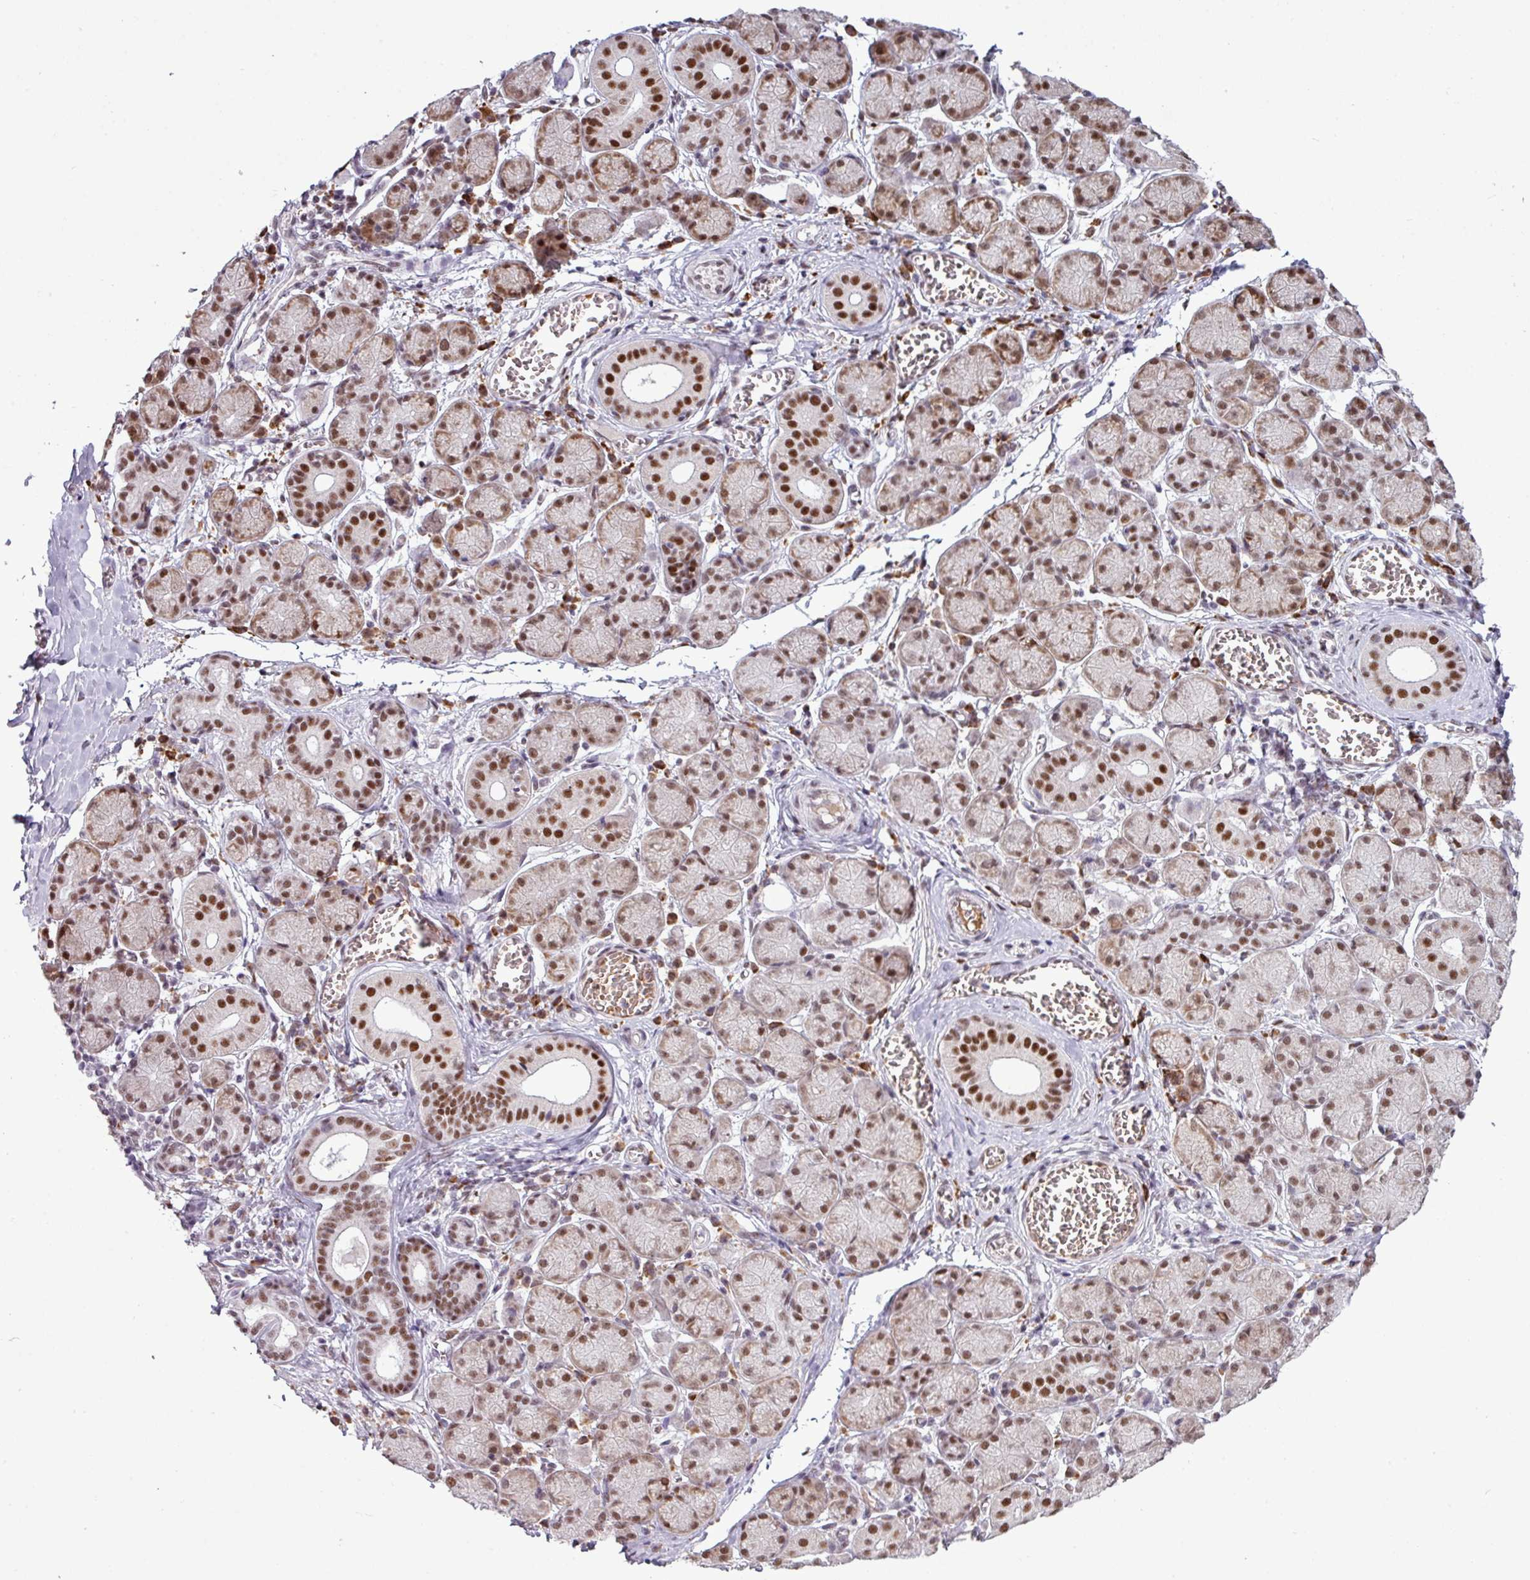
{"staining": {"intensity": "strong", "quantity": ">75%", "location": "nuclear"}, "tissue": "salivary gland", "cell_type": "Glandular cells", "image_type": "normal", "snomed": [{"axis": "morphology", "description": "Normal tissue, NOS"}, {"axis": "topography", "description": "Salivary gland"}], "caption": "High-power microscopy captured an immunohistochemistry histopathology image of unremarkable salivary gland, revealing strong nuclear expression in about >75% of glandular cells.", "gene": "PRDM5", "patient": {"sex": "female", "age": 24}}